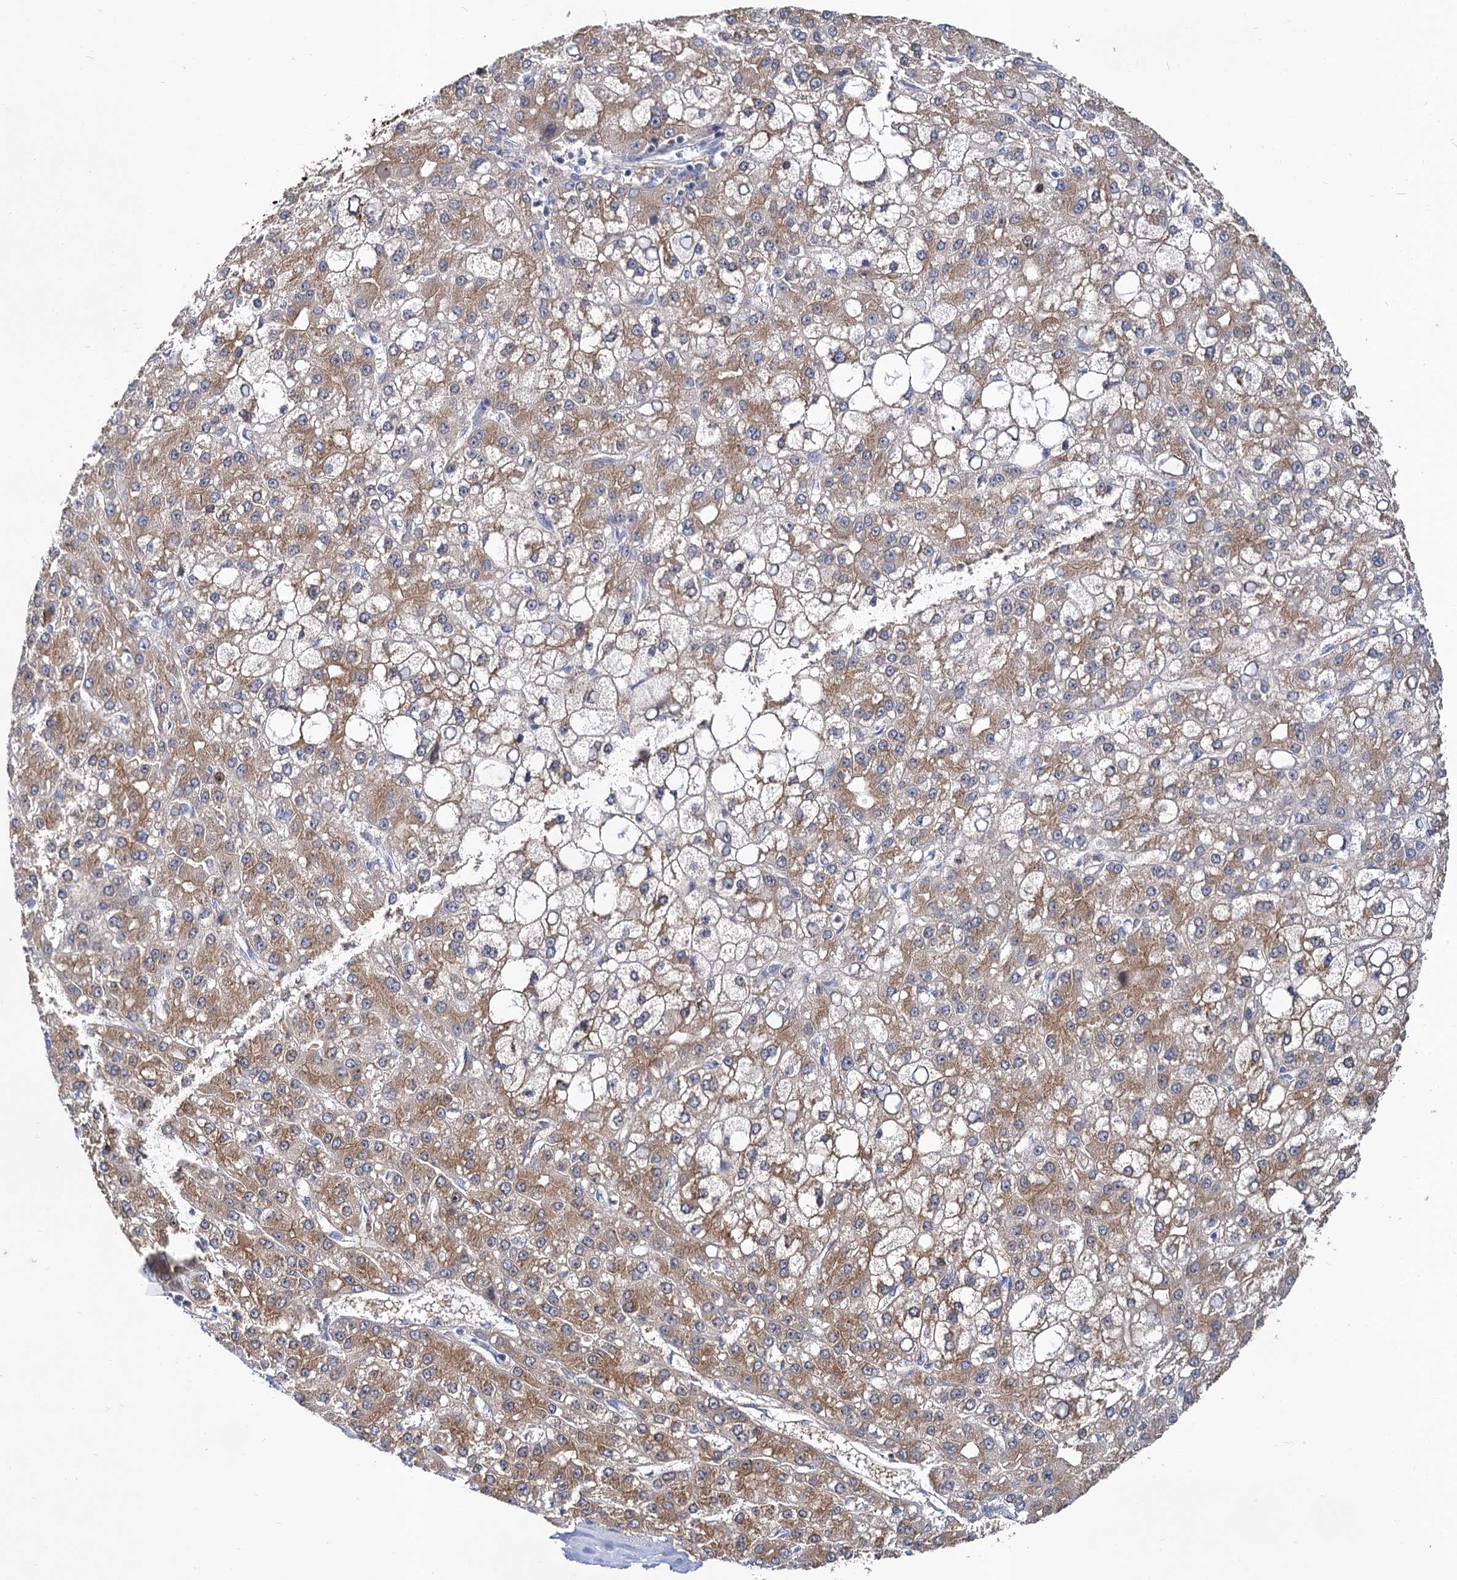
{"staining": {"intensity": "moderate", "quantity": ">75%", "location": "cytoplasmic/membranous"}, "tissue": "liver cancer", "cell_type": "Tumor cells", "image_type": "cancer", "snomed": [{"axis": "morphology", "description": "Carcinoma, Hepatocellular, NOS"}, {"axis": "topography", "description": "Liver"}], "caption": "This histopathology image reveals immunohistochemistry (IHC) staining of liver cancer, with medium moderate cytoplasmic/membranous expression in approximately >75% of tumor cells.", "gene": "GCLC", "patient": {"sex": "male", "age": 67}}